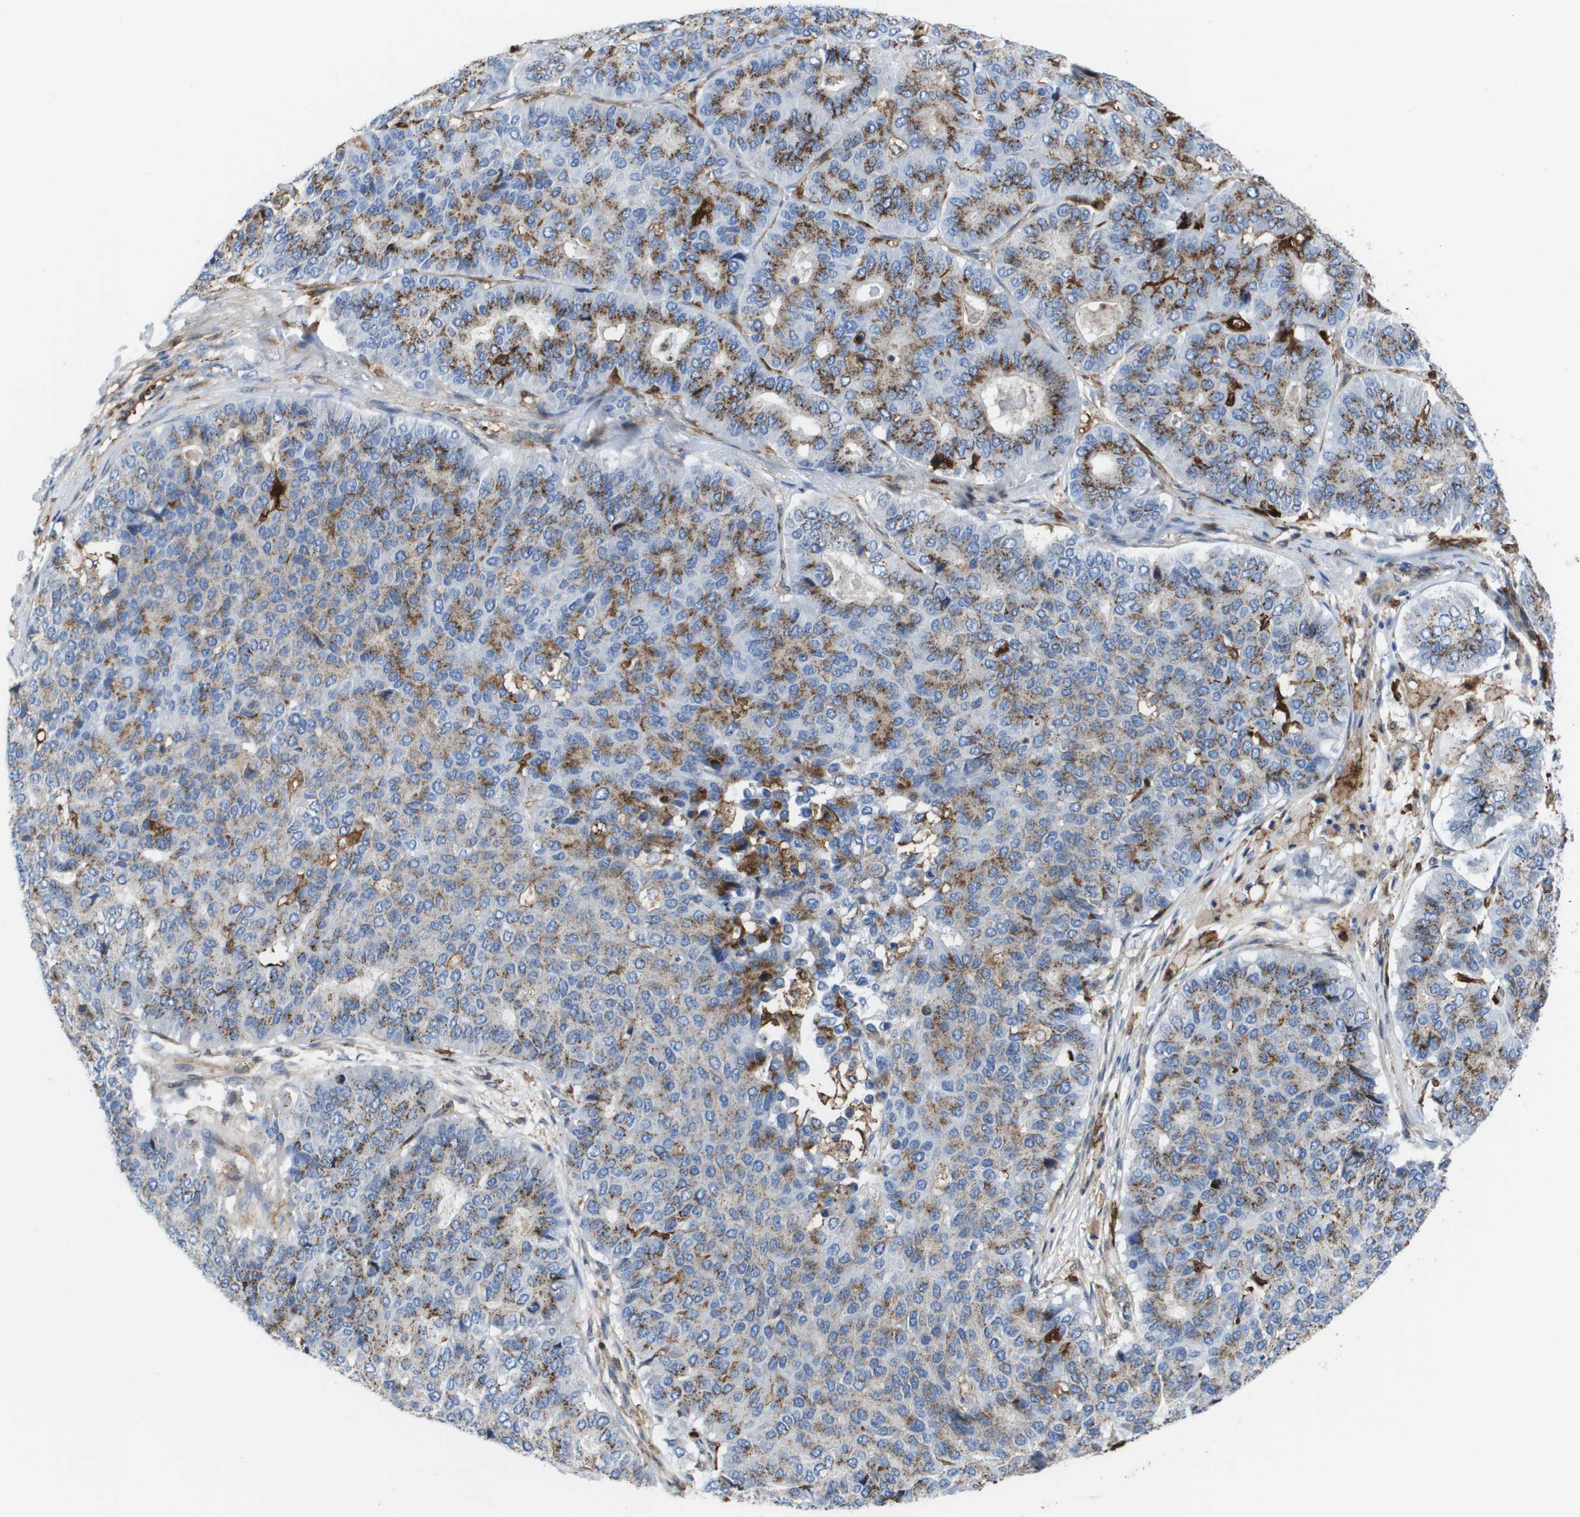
{"staining": {"intensity": "moderate", "quantity": ">75%", "location": "cytoplasmic/membranous"}, "tissue": "pancreatic cancer", "cell_type": "Tumor cells", "image_type": "cancer", "snomed": [{"axis": "morphology", "description": "Adenocarcinoma, NOS"}, {"axis": "topography", "description": "Pancreas"}], "caption": "Immunohistochemistry histopathology image of neoplastic tissue: pancreatic cancer (adenocarcinoma) stained using immunohistochemistry (IHC) reveals medium levels of moderate protein expression localized specifically in the cytoplasmic/membranous of tumor cells, appearing as a cytoplasmic/membranous brown color.", "gene": "SLC37A2", "patient": {"sex": "male", "age": 50}}